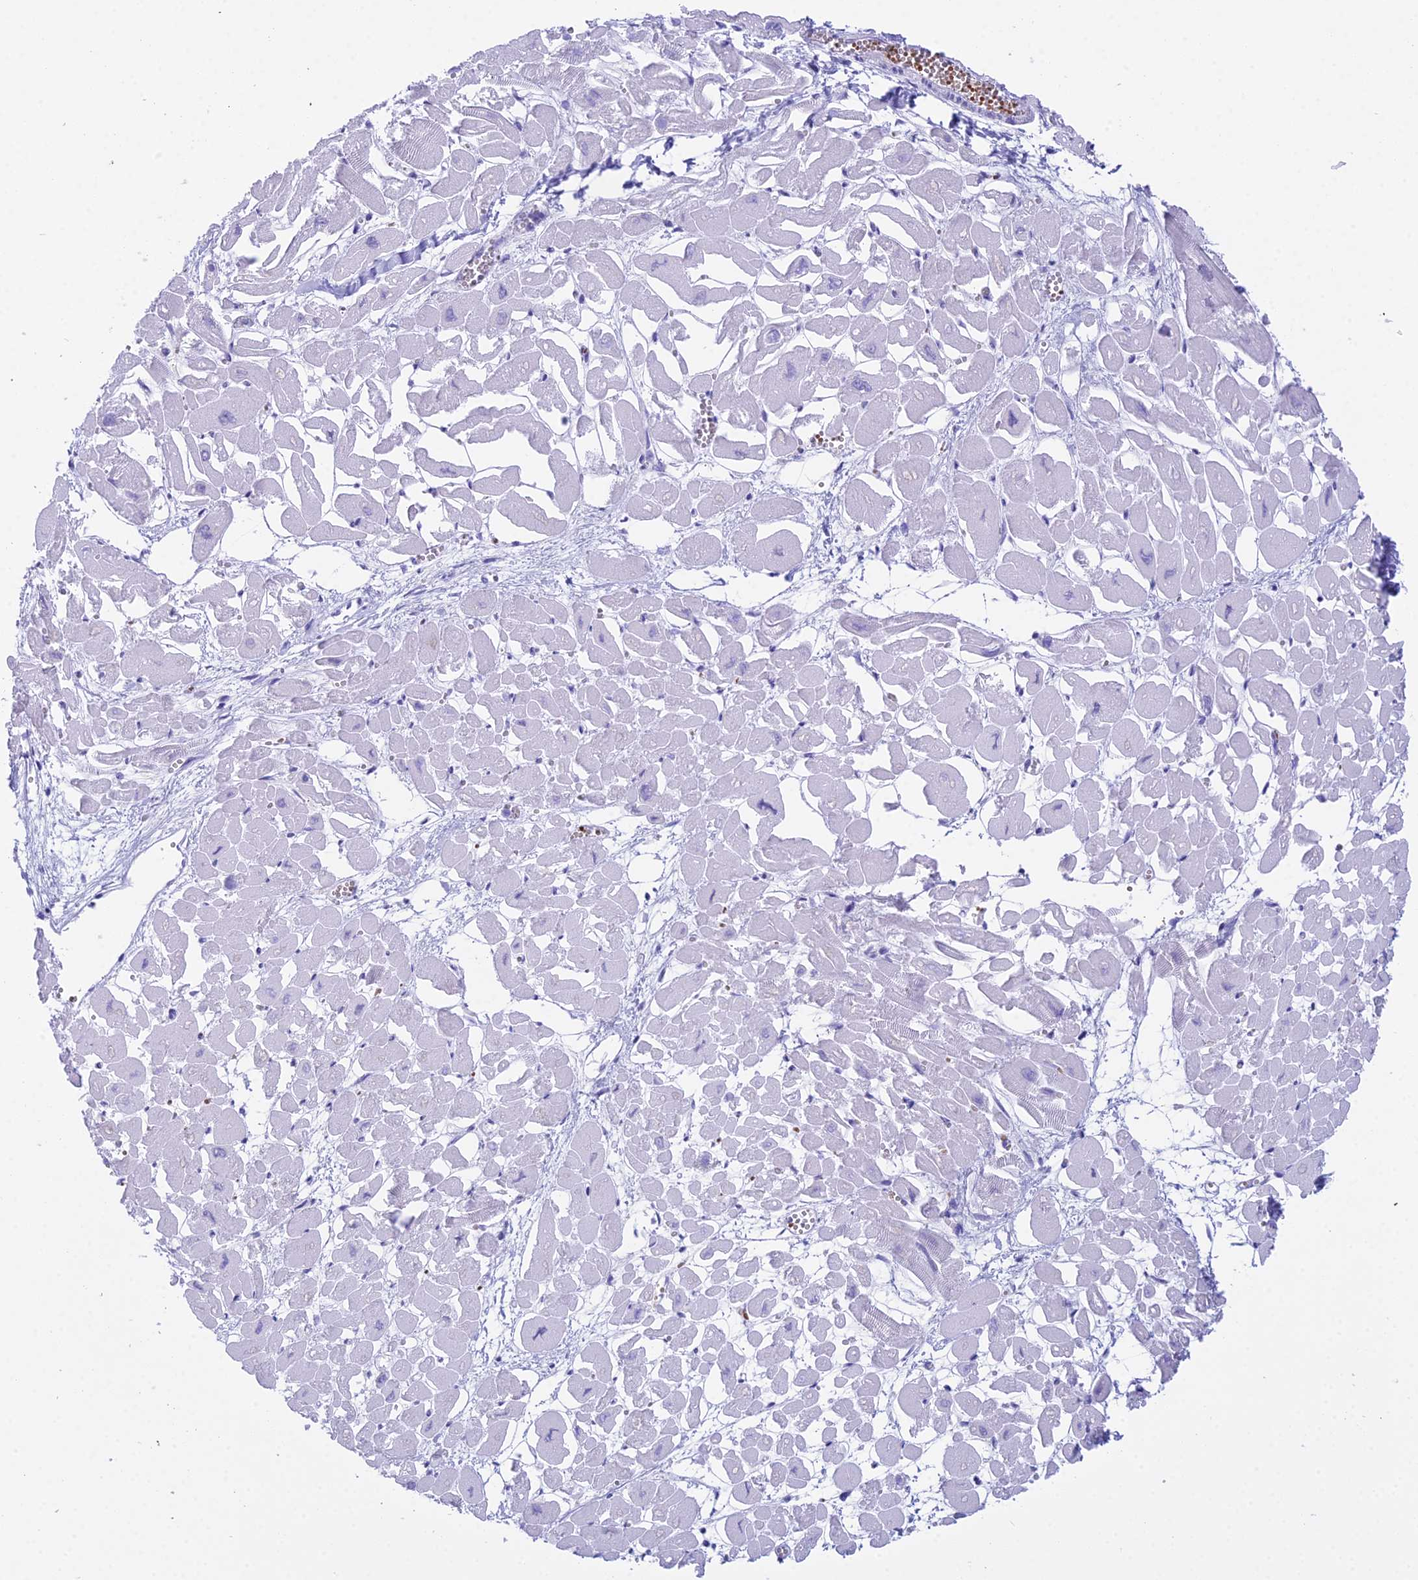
{"staining": {"intensity": "negative", "quantity": "none", "location": "none"}, "tissue": "heart muscle", "cell_type": "Cardiomyocytes", "image_type": "normal", "snomed": [{"axis": "morphology", "description": "Normal tissue, NOS"}, {"axis": "topography", "description": "Heart"}], "caption": "The IHC histopathology image has no significant expression in cardiomyocytes of heart muscle.", "gene": "RNPS1", "patient": {"sex": "male", "age": 54}}